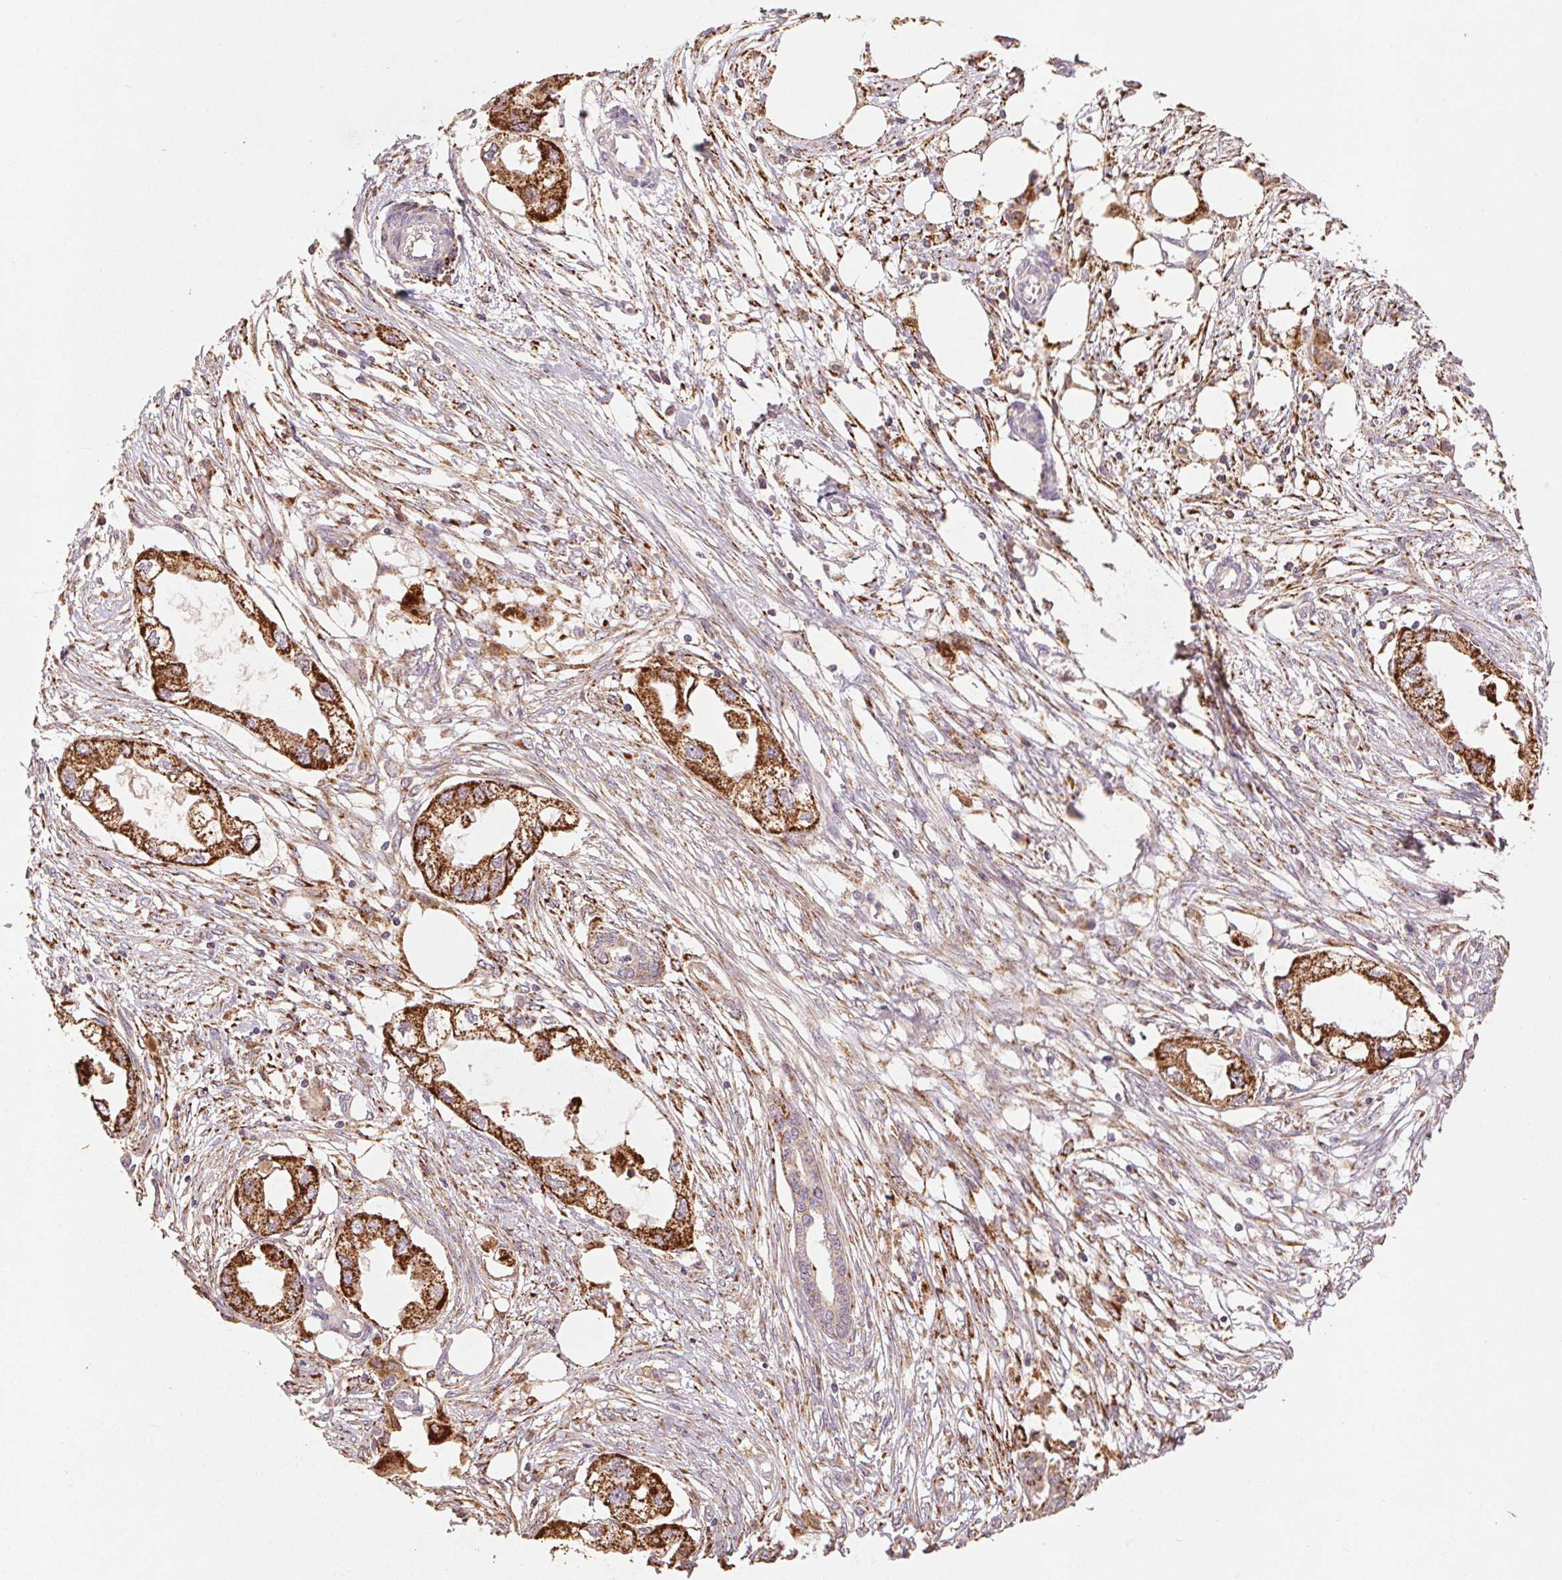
{"staining": {"intensity": "strong", "quantity": ">75%", "location": "cytoplasmic/membranous"}, "tissue": "endometrial cancer", "cell_type": "Tumor cells", "image_type": "cancer", "snomed": [{"axis": "morphology", "description": "Adenocarcinoma, NOS"}, {"axis": "morphology", "description": "Adenocarcinoma, metastatic, NOS"}, {"axis": "topography", "description": "Adipose tissue"}, {"axis": "topography", "description": "Endometrium"}], "caption": "There is high levels of strong cytoplasmic/membranous expression in tumor cells of endometrial cancer (adenocarcinoma), as demonstrated by immunohistochemical staining (brown color).", "gene": "FNBP1L", "patient": {"sex": "female", "age": 67}}